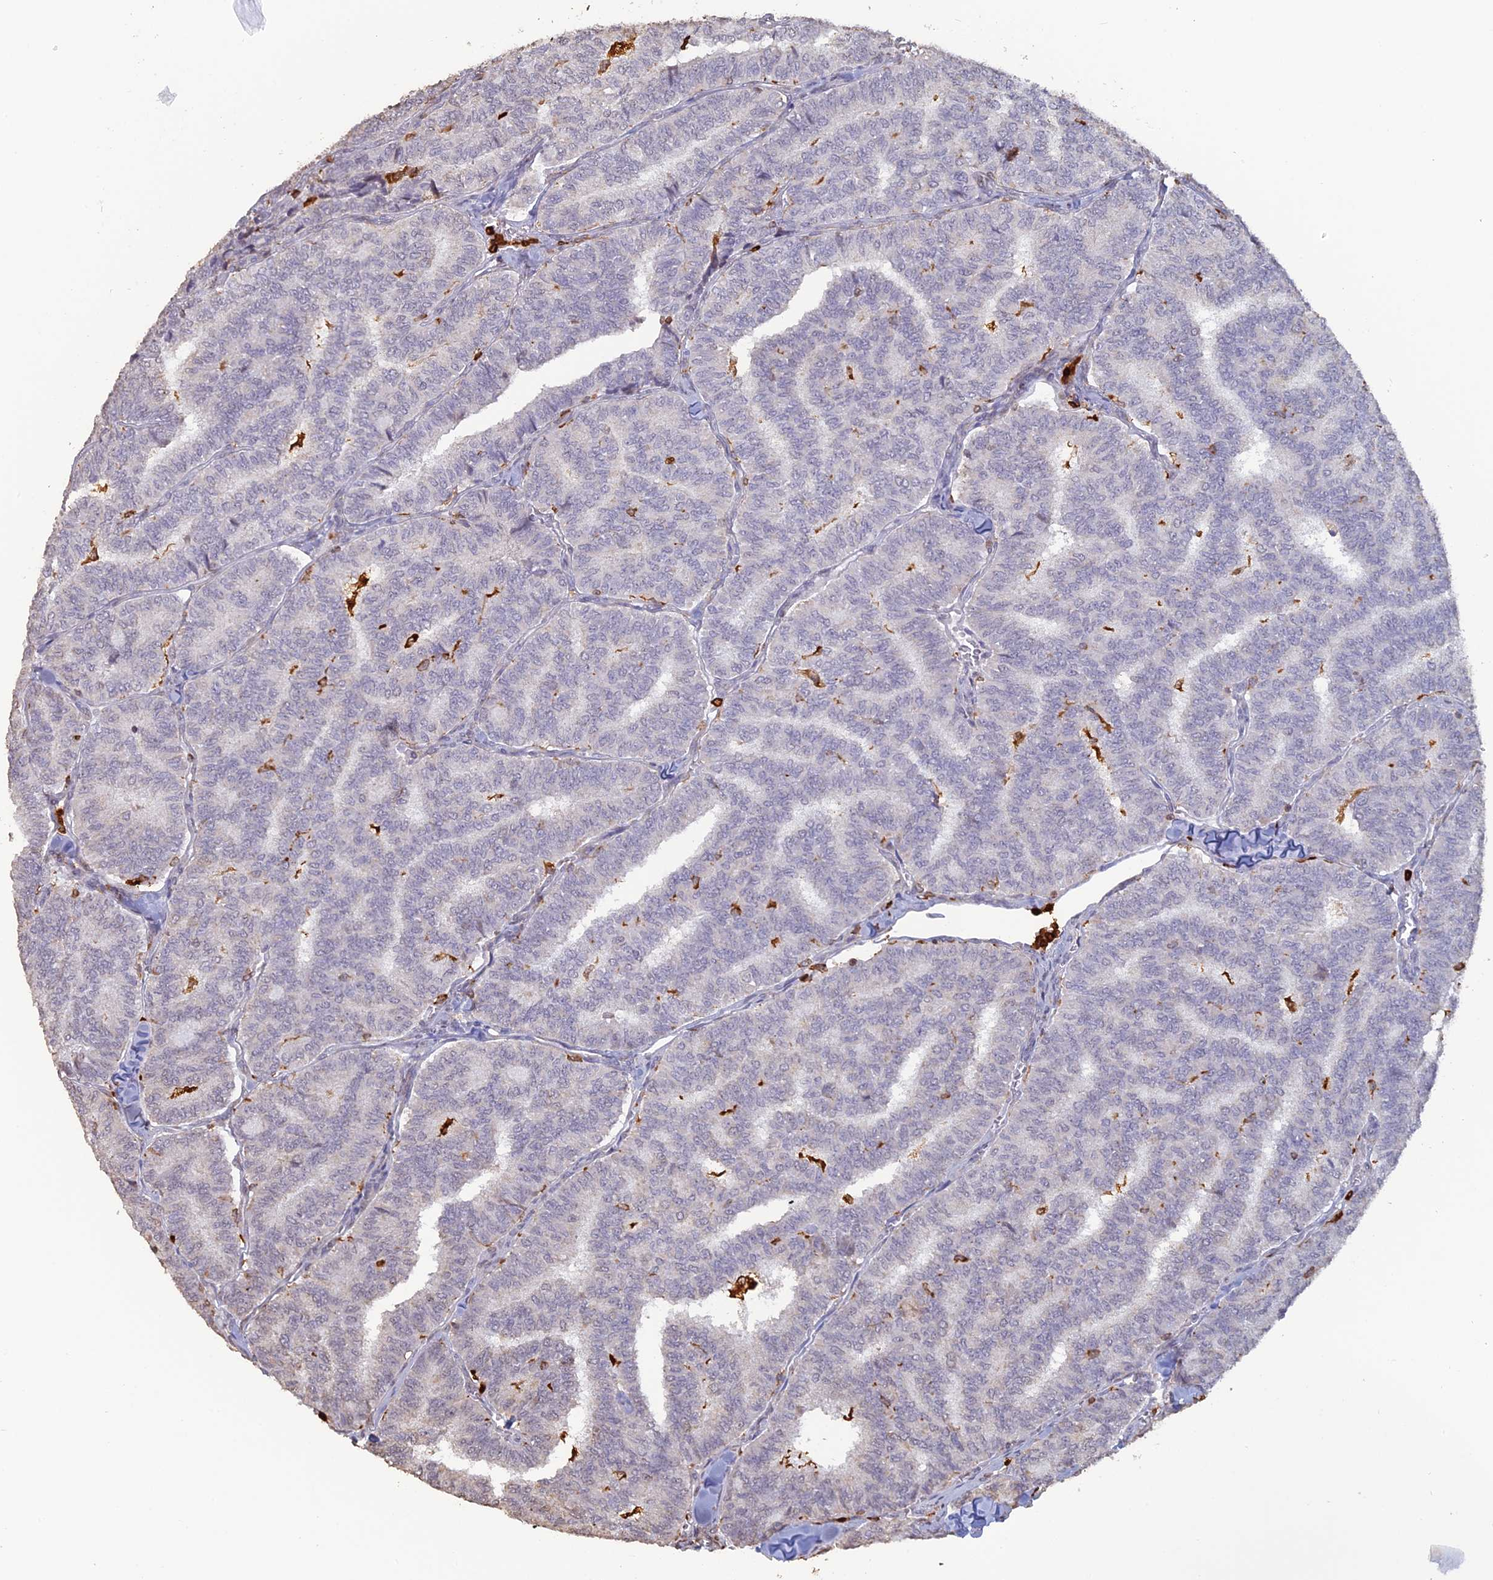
{"staining": {"intensity": "negative", "quantity": "none", "location": "none"}, "tissue": "thyroid cancer", "cell_type": "Tumor cells", "image_type": "cancer", "snomed": [{"axis": "morphology", "description": "Papillary adenocarcinoma, NOS"}, {"axis": "topography", "description": "Thyroid gland"}], "caption": "An IHC micrograph of thyroid papillary adenocarcinoma is shown. There is no staining in tumor cells of thyroid papillary adenocarcinoma.", "gene": "APOBR", "patient": {"sex": "female", "age": 35}}